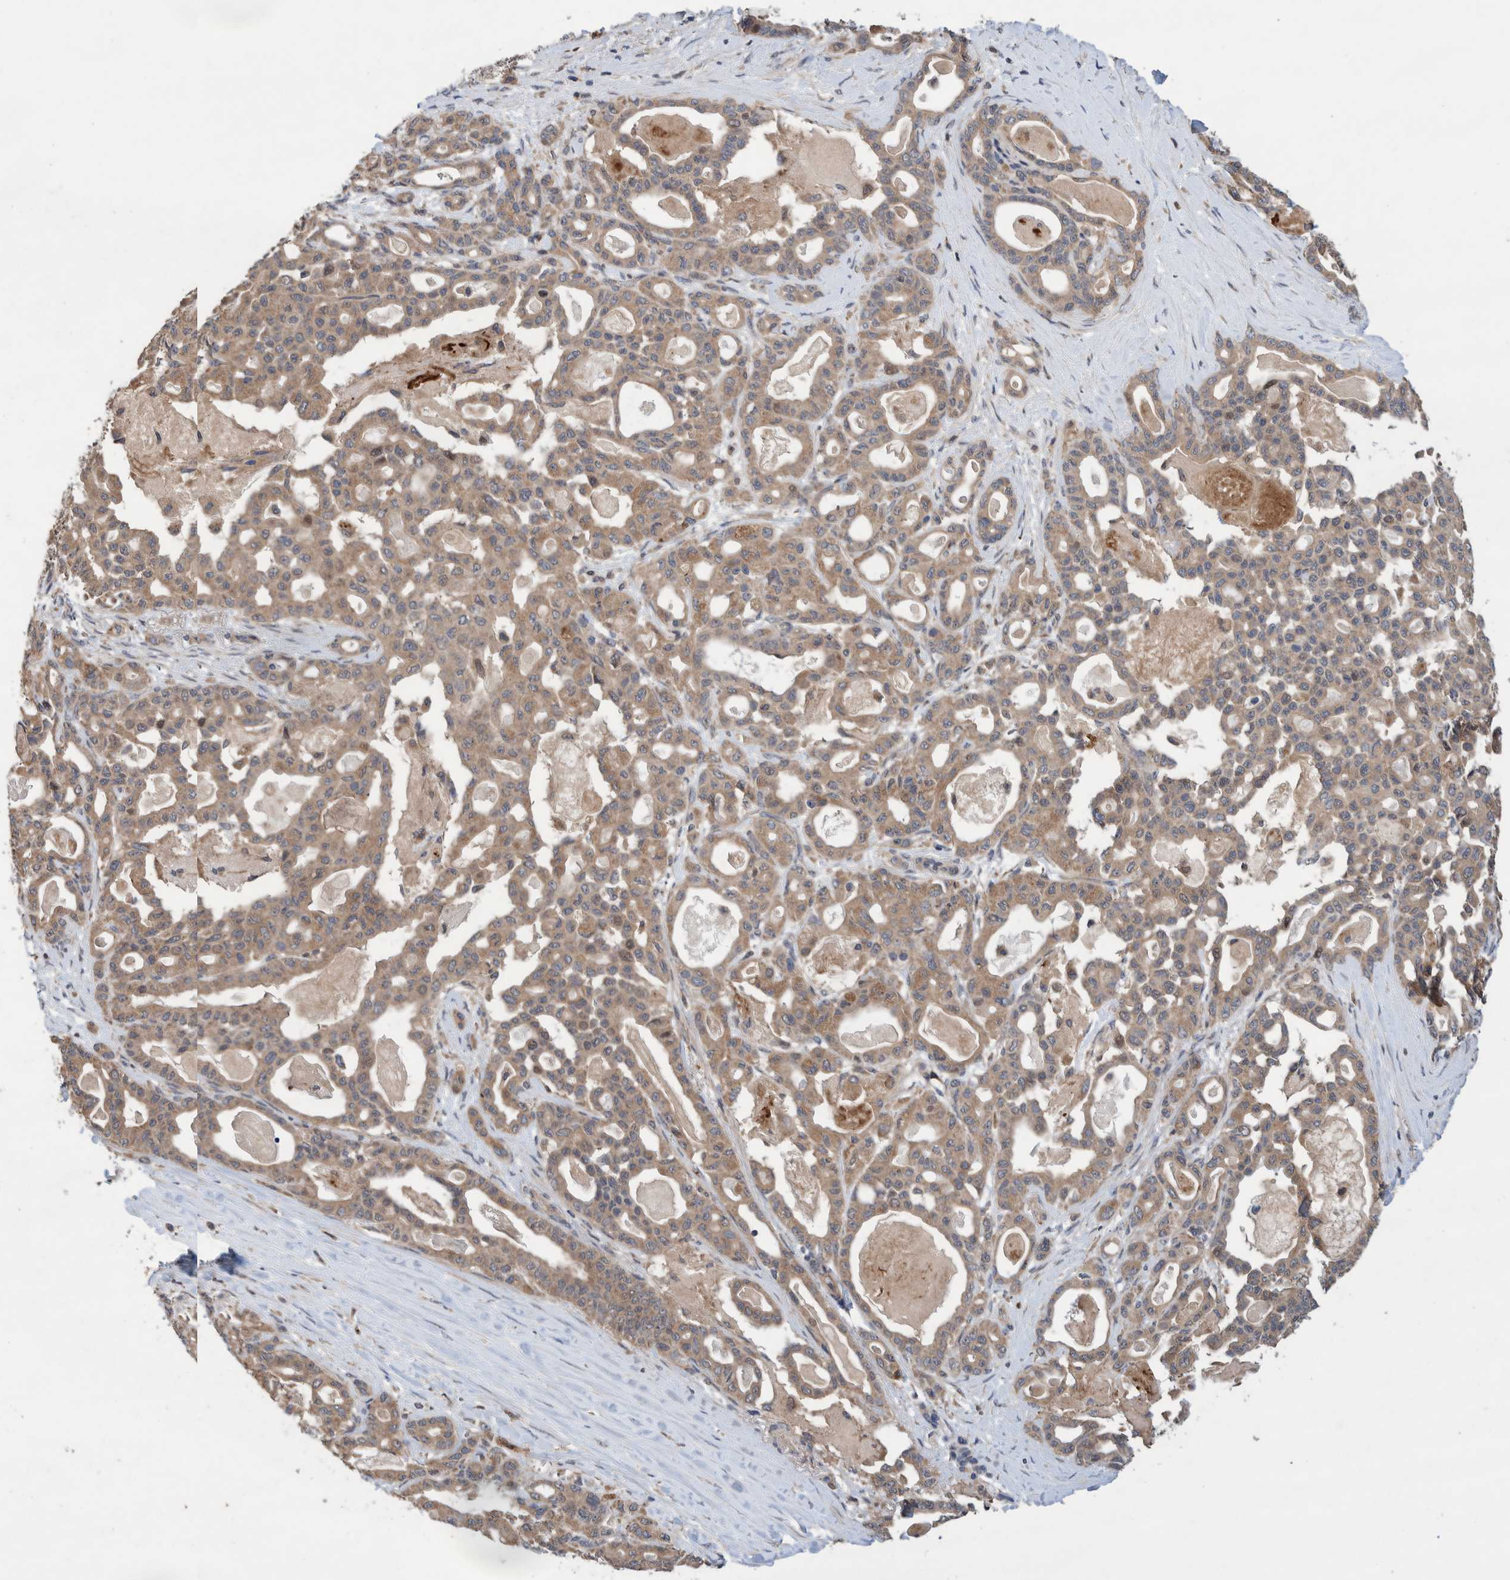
{"staining": {"intensity": "weak", "quantity": ">75%", "location": "cytoplasmic/membranous"}, "tissue": "pancreatic cancer", "cell_type": "Tumor cells", "image_type": "cancer", "snomed": [{"axis": "morphology", "description": "Adenocarcinoma, NOS"}, {"axis": "topography", "description": "Pancreas"}], "caption": "High-magnification brightfield microscopy of adenocarcinoma (pancreatic) stained with DAB (3,3'-diaminobenzidine) (brown) and counterstained with hematoxylin (blue). tumor cells exhibit weak cytoplasmic/membranous positivity is identified in approximately>75% of cells.", "gene": "PIK3R6", "patient": {"sex": "male", "age": 63}}